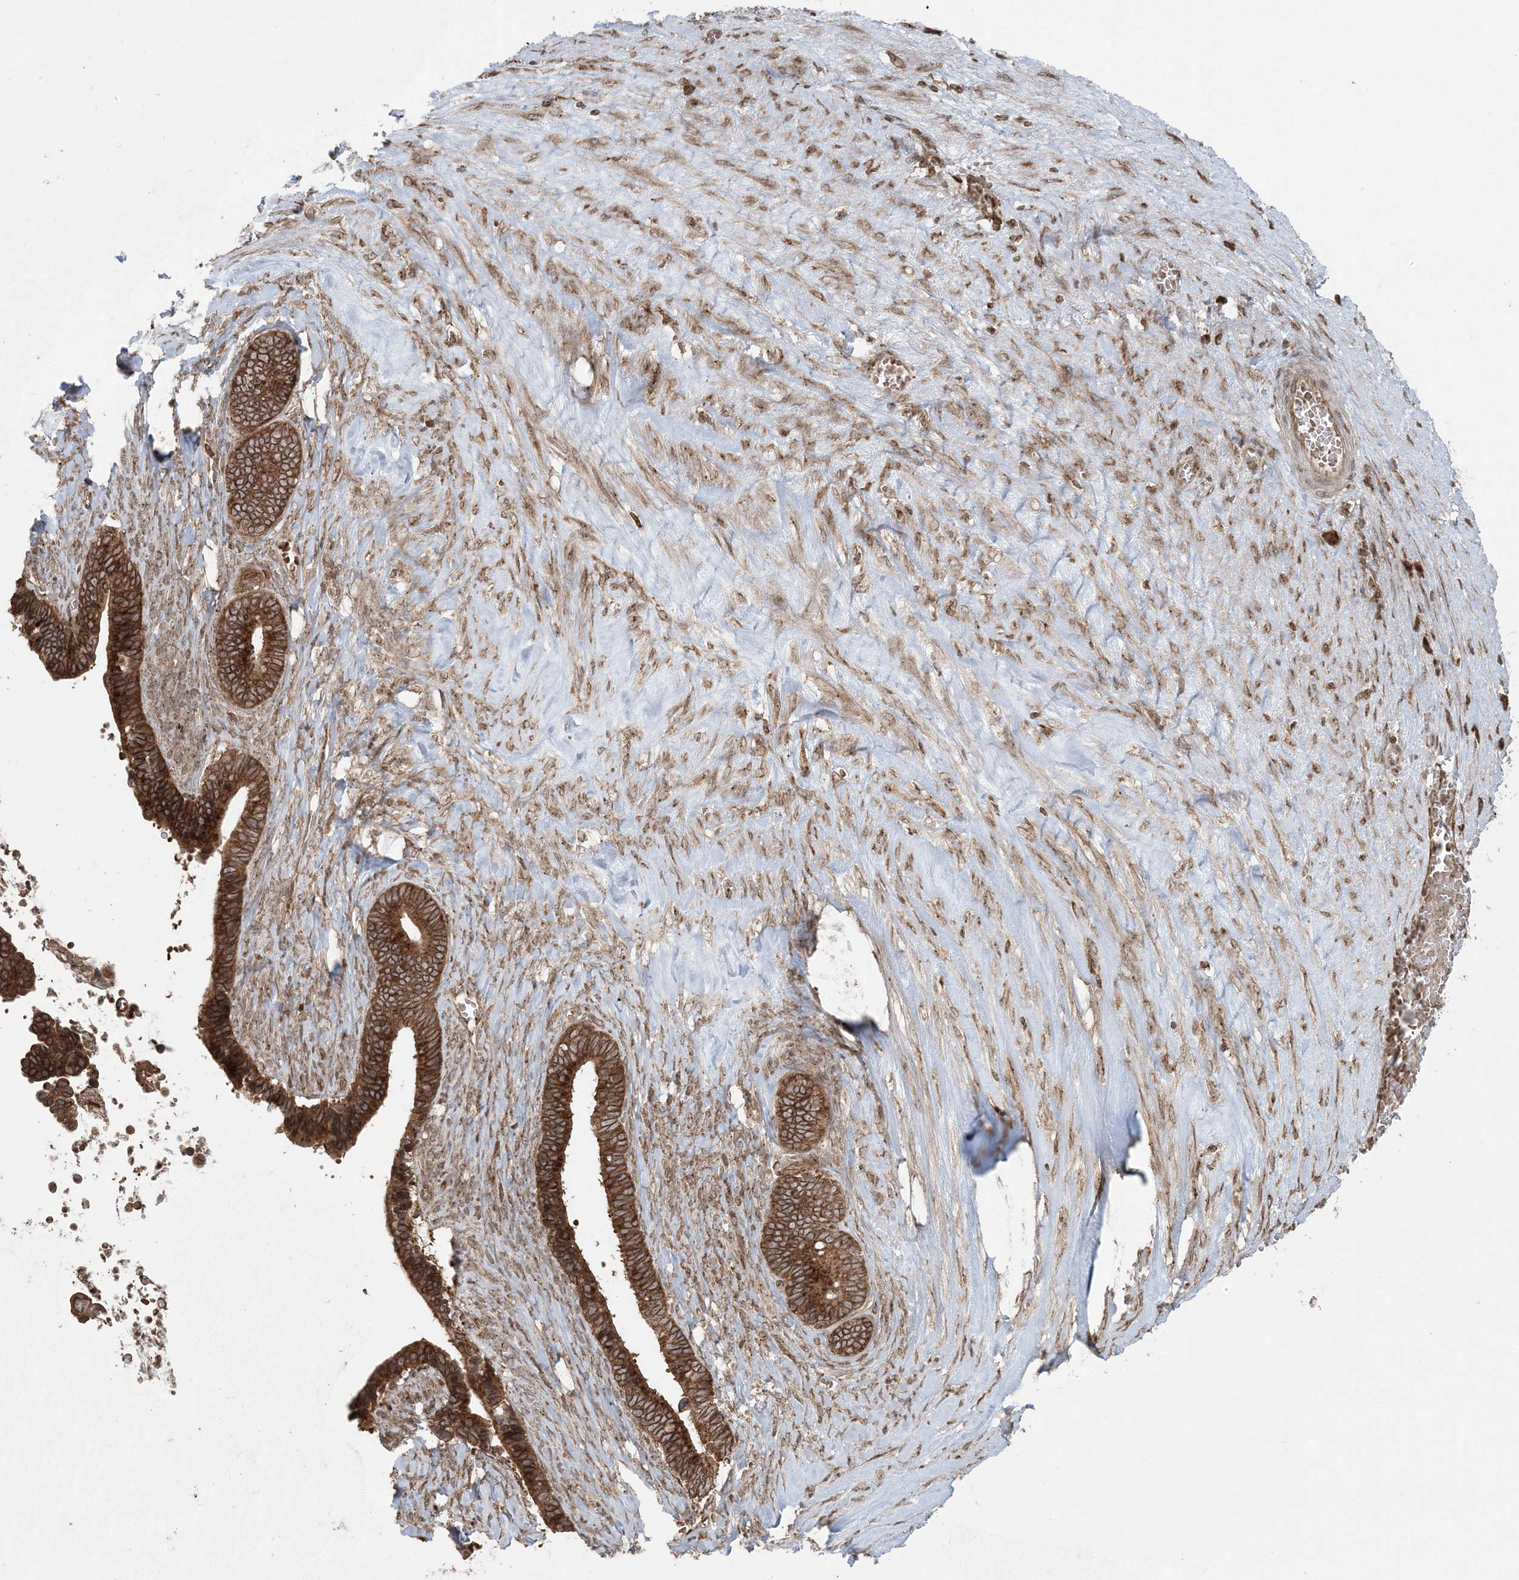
{"staining": {"intensity": "strong", "quantity": ">75%", "location": "cytoplasmic/membranous"}, "tissue": "ovarian cancer", "cell_type": "Tumor cells", "image_type": "cancer", "snomed": [{"axis": "morphology", "description": "Cystadenocarcinoma, serous, NOS"}, {"axis": "topography", "description": "Ovary"}], "caption": "Immunohistochemistry of ovarian cancer reveals high levels of strong cytoplasmic/membranous staining in approximately >75% of tumor cells.", "gene": "DDX19B", "patient": {"sex": "female", "age": 56}}